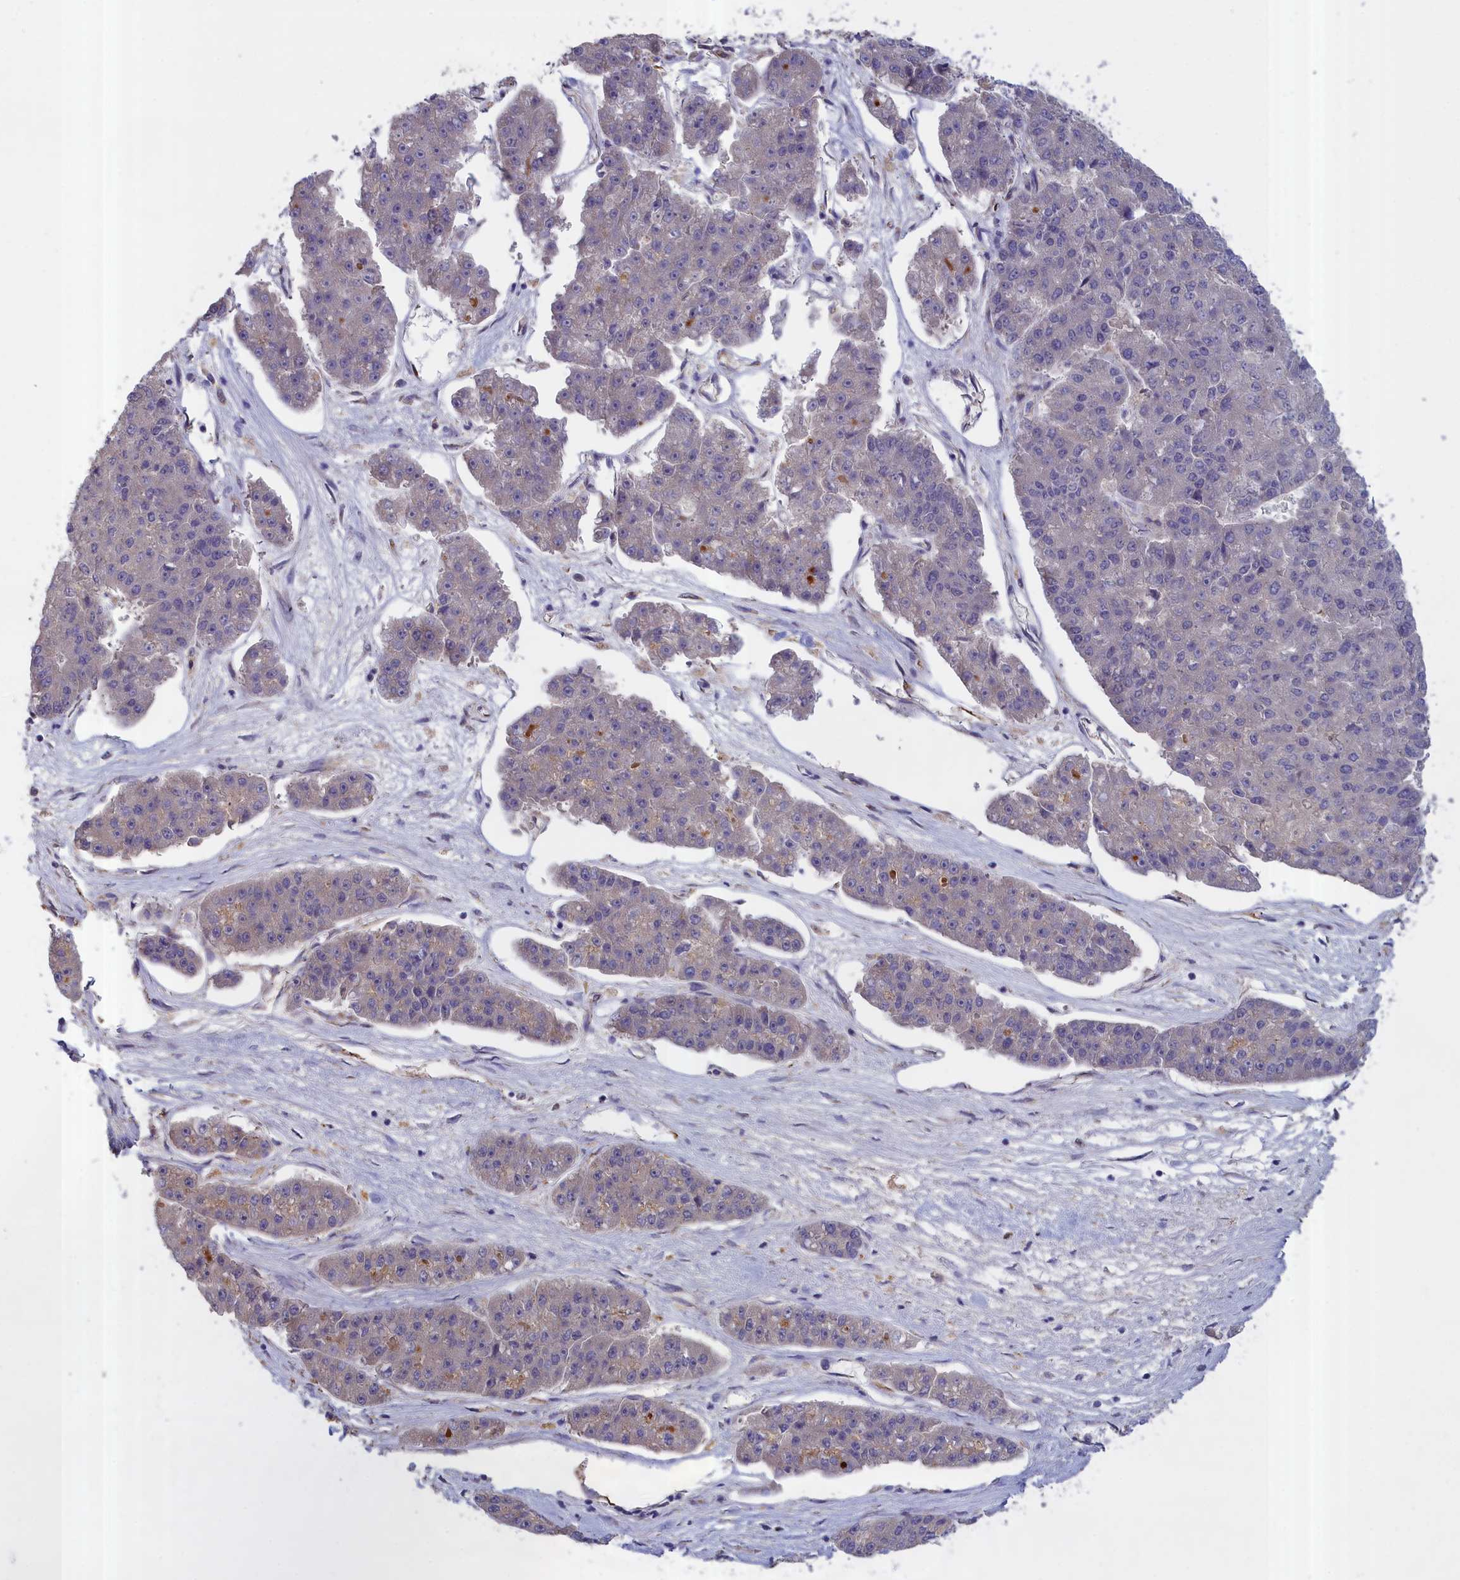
{"staining": {"intensity": "negative", "quantity": "none", "location": "none"}, "tissue": "pancreatic cancer", "cell_type": "Tumor cells", "image_type": "cancer", "snomed": [{"axis": "morphology", "description": "Adenocarcinoma, NOS"}, {"axis": "topography", "description": "Pancreas"}], "caption": "A micrograph of pancreatic adenocarcinoma stained for a protein exhibits no brown staining in tumor cells.", "gene": "COL19A1", "patient": {"sex": "male", "age": 50}}